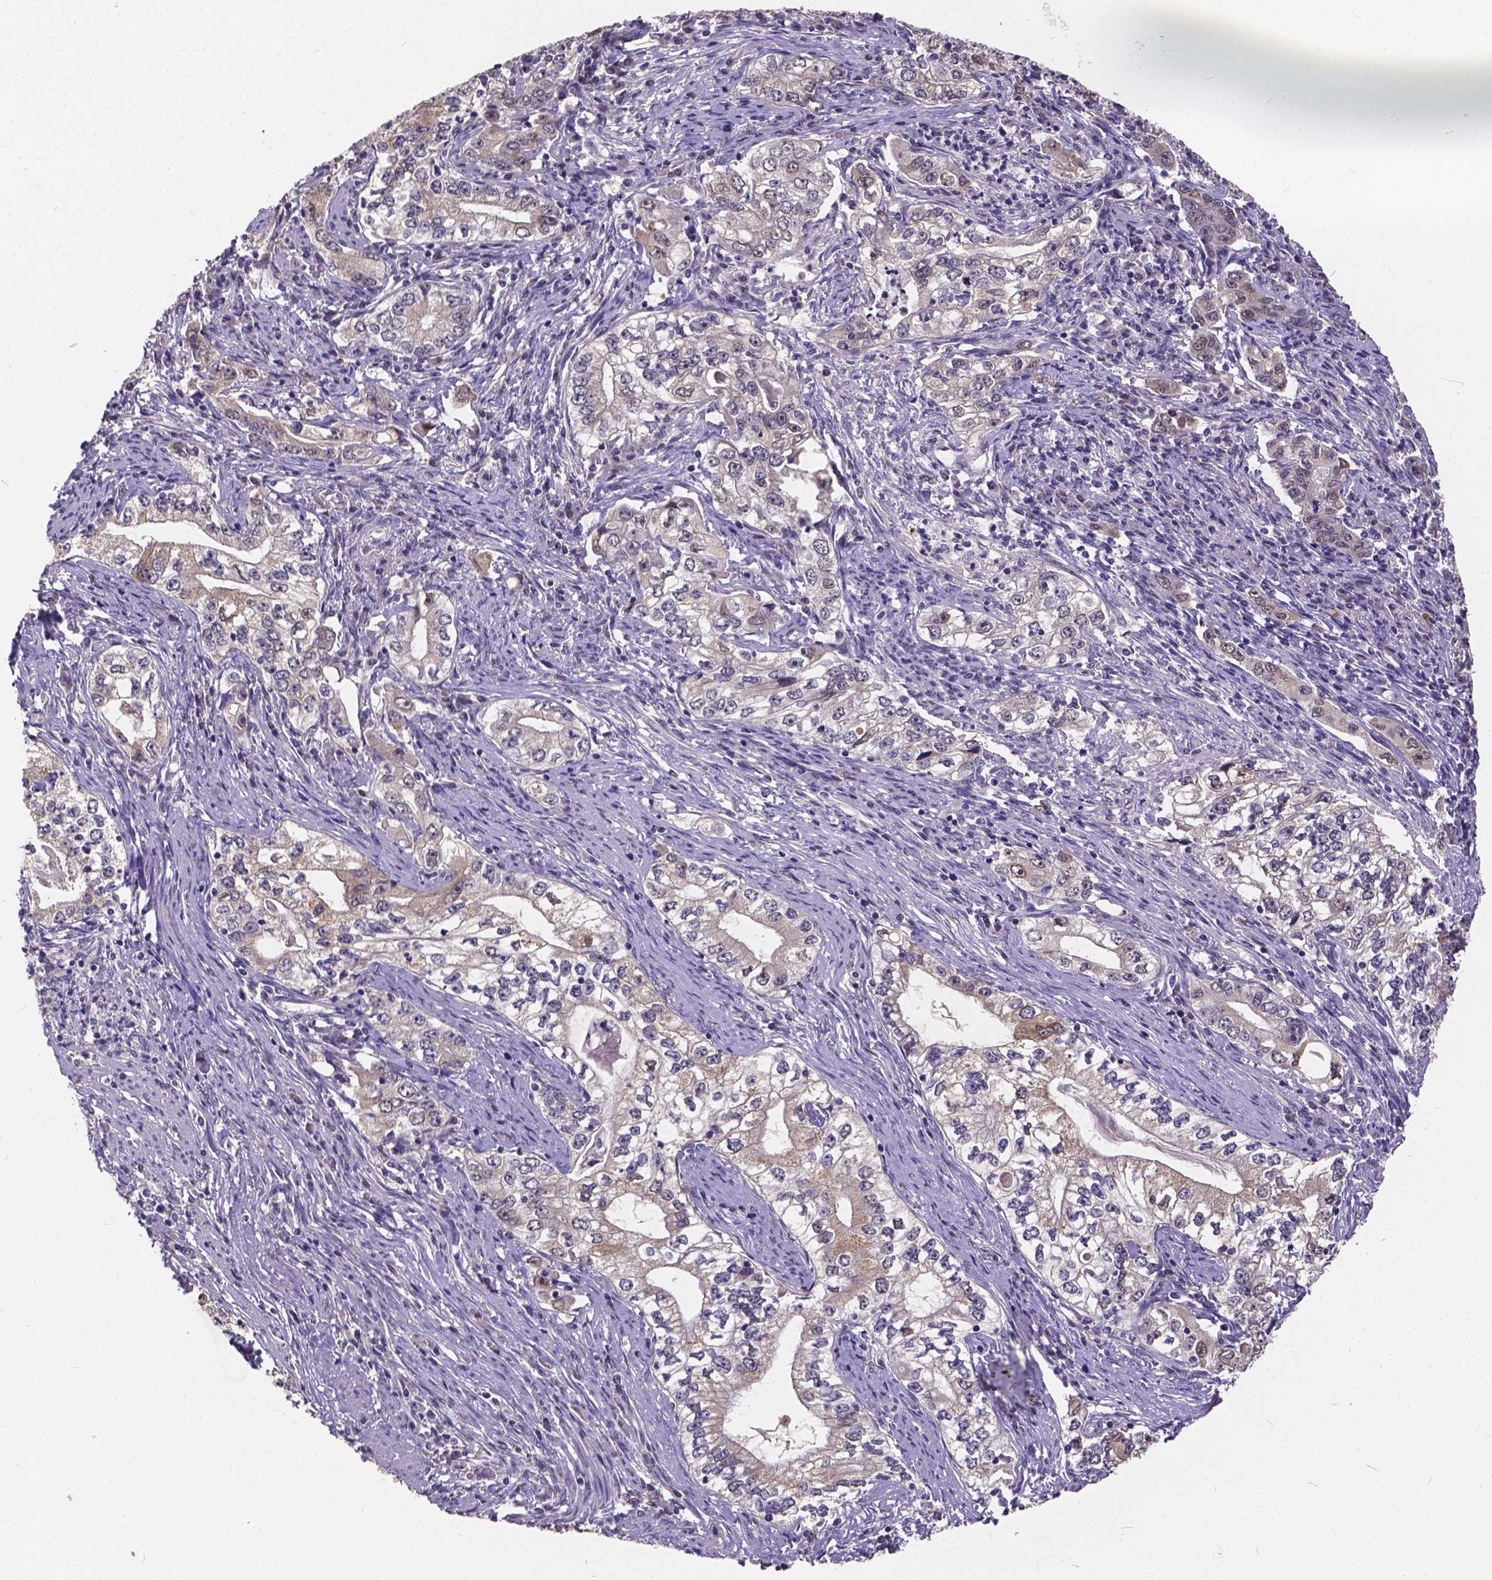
{"staining": {"intensity": "weak", "quantity": "<25%", "location": "cytoplasmic/membranous"}, "tissue": "stomach cancer", "cell_type": "Tumor cells", "image_type": "cancer", "snomed": [{"axis": "morphology", "description": "Adenocarcinoma, NOS"}, {"axis": "topography", "description": "Stomach, lower"}], "caption": "A micrograph of adenocarcinoma (stomach) stained for a protein shows no brown staining in tumor cells.", "gene": "CTNNA2", "patient": {"sex": "female", "age": 72}}